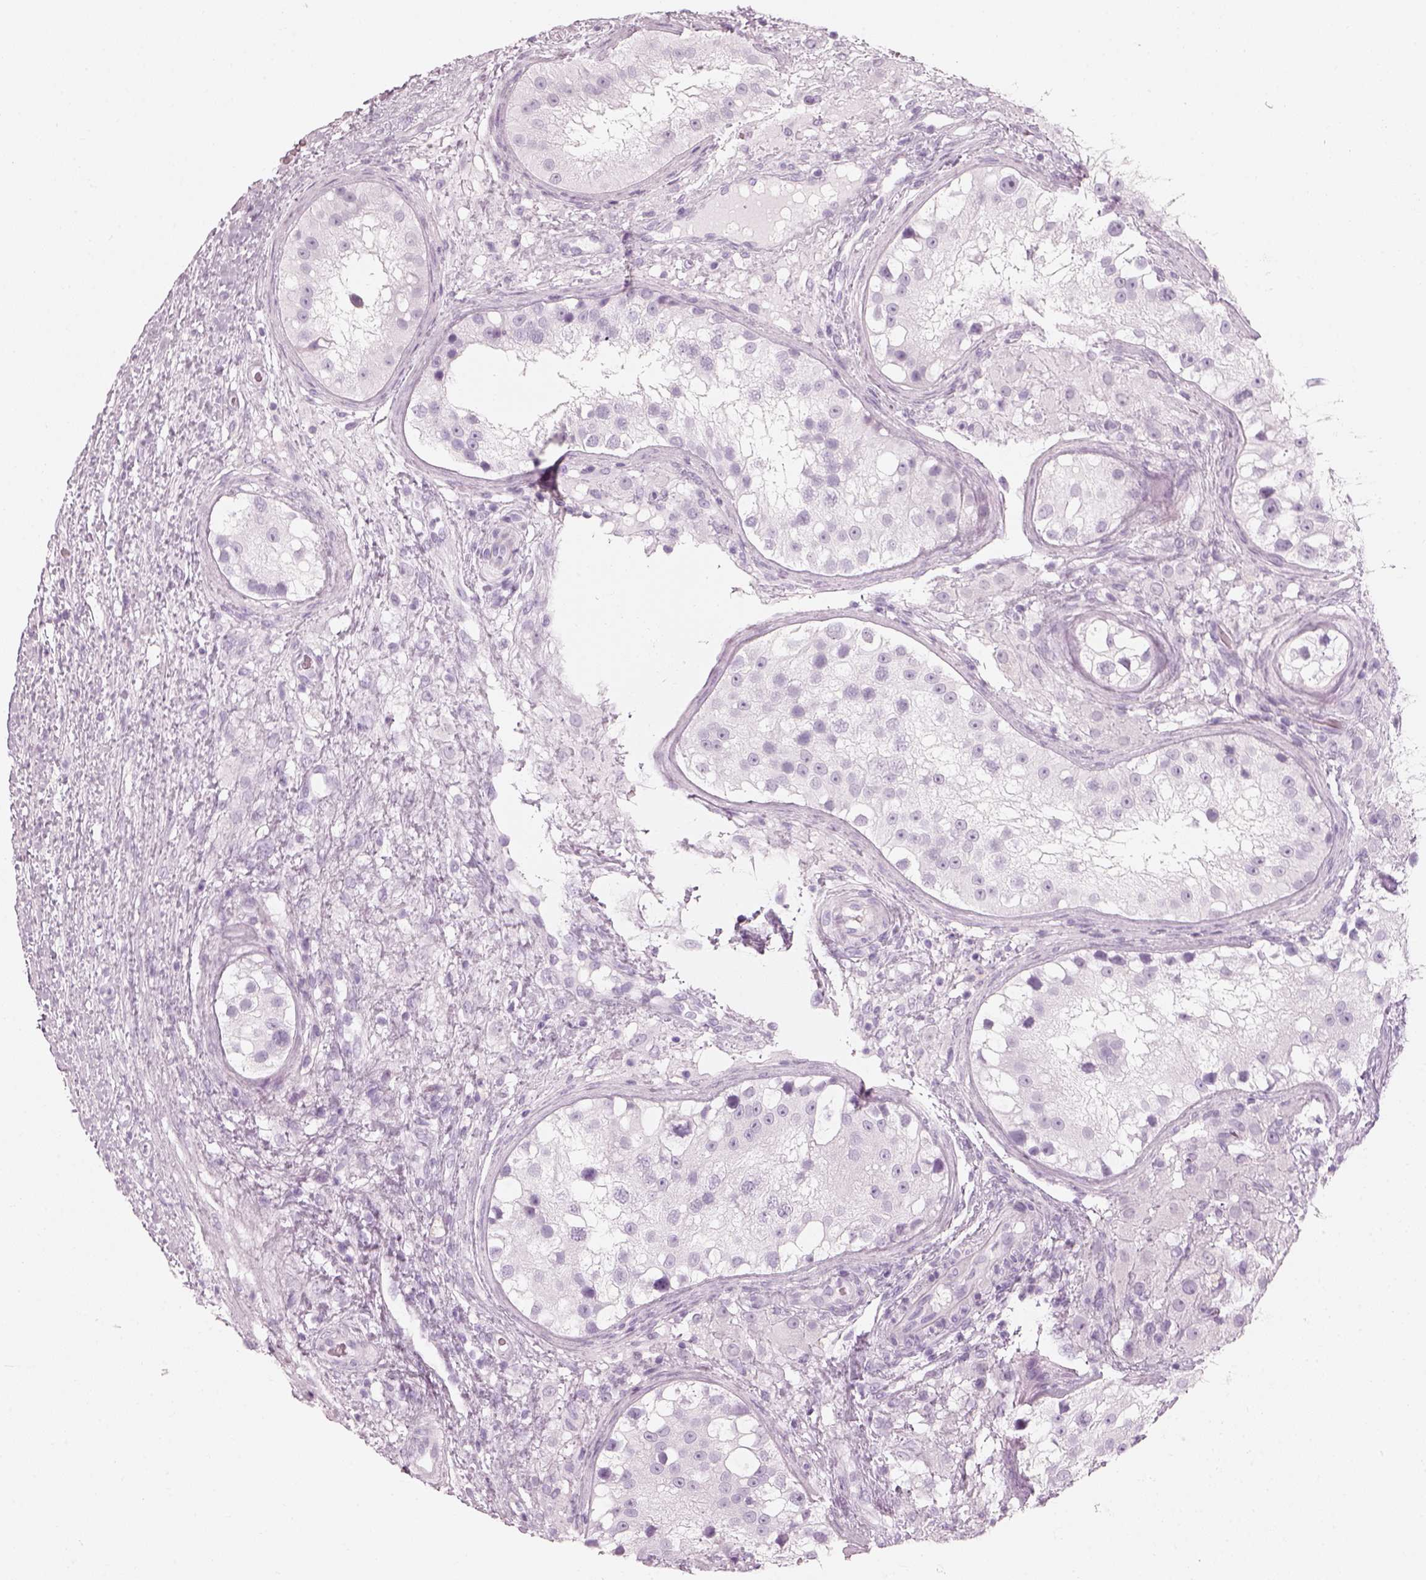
{"staining": {"intensity": "negative", "quantity": "none", "location": "none"}, "tissue": "testis cancer", "cell_type": "Tumor cells", "image_type": "cancer", "snomed": [{"axis": "morphology", "description": "Carcinoma, Embryonal, NOS"}, {"axis": "topography", "description": "Testis"}], "caption": "An immunohistochemistry histopathology image of testis cancer is shown. There is no staining in tumor cells of testis cancer.", "gene": "CRYAA", "patient": {"sex": "male", "age": 24}}